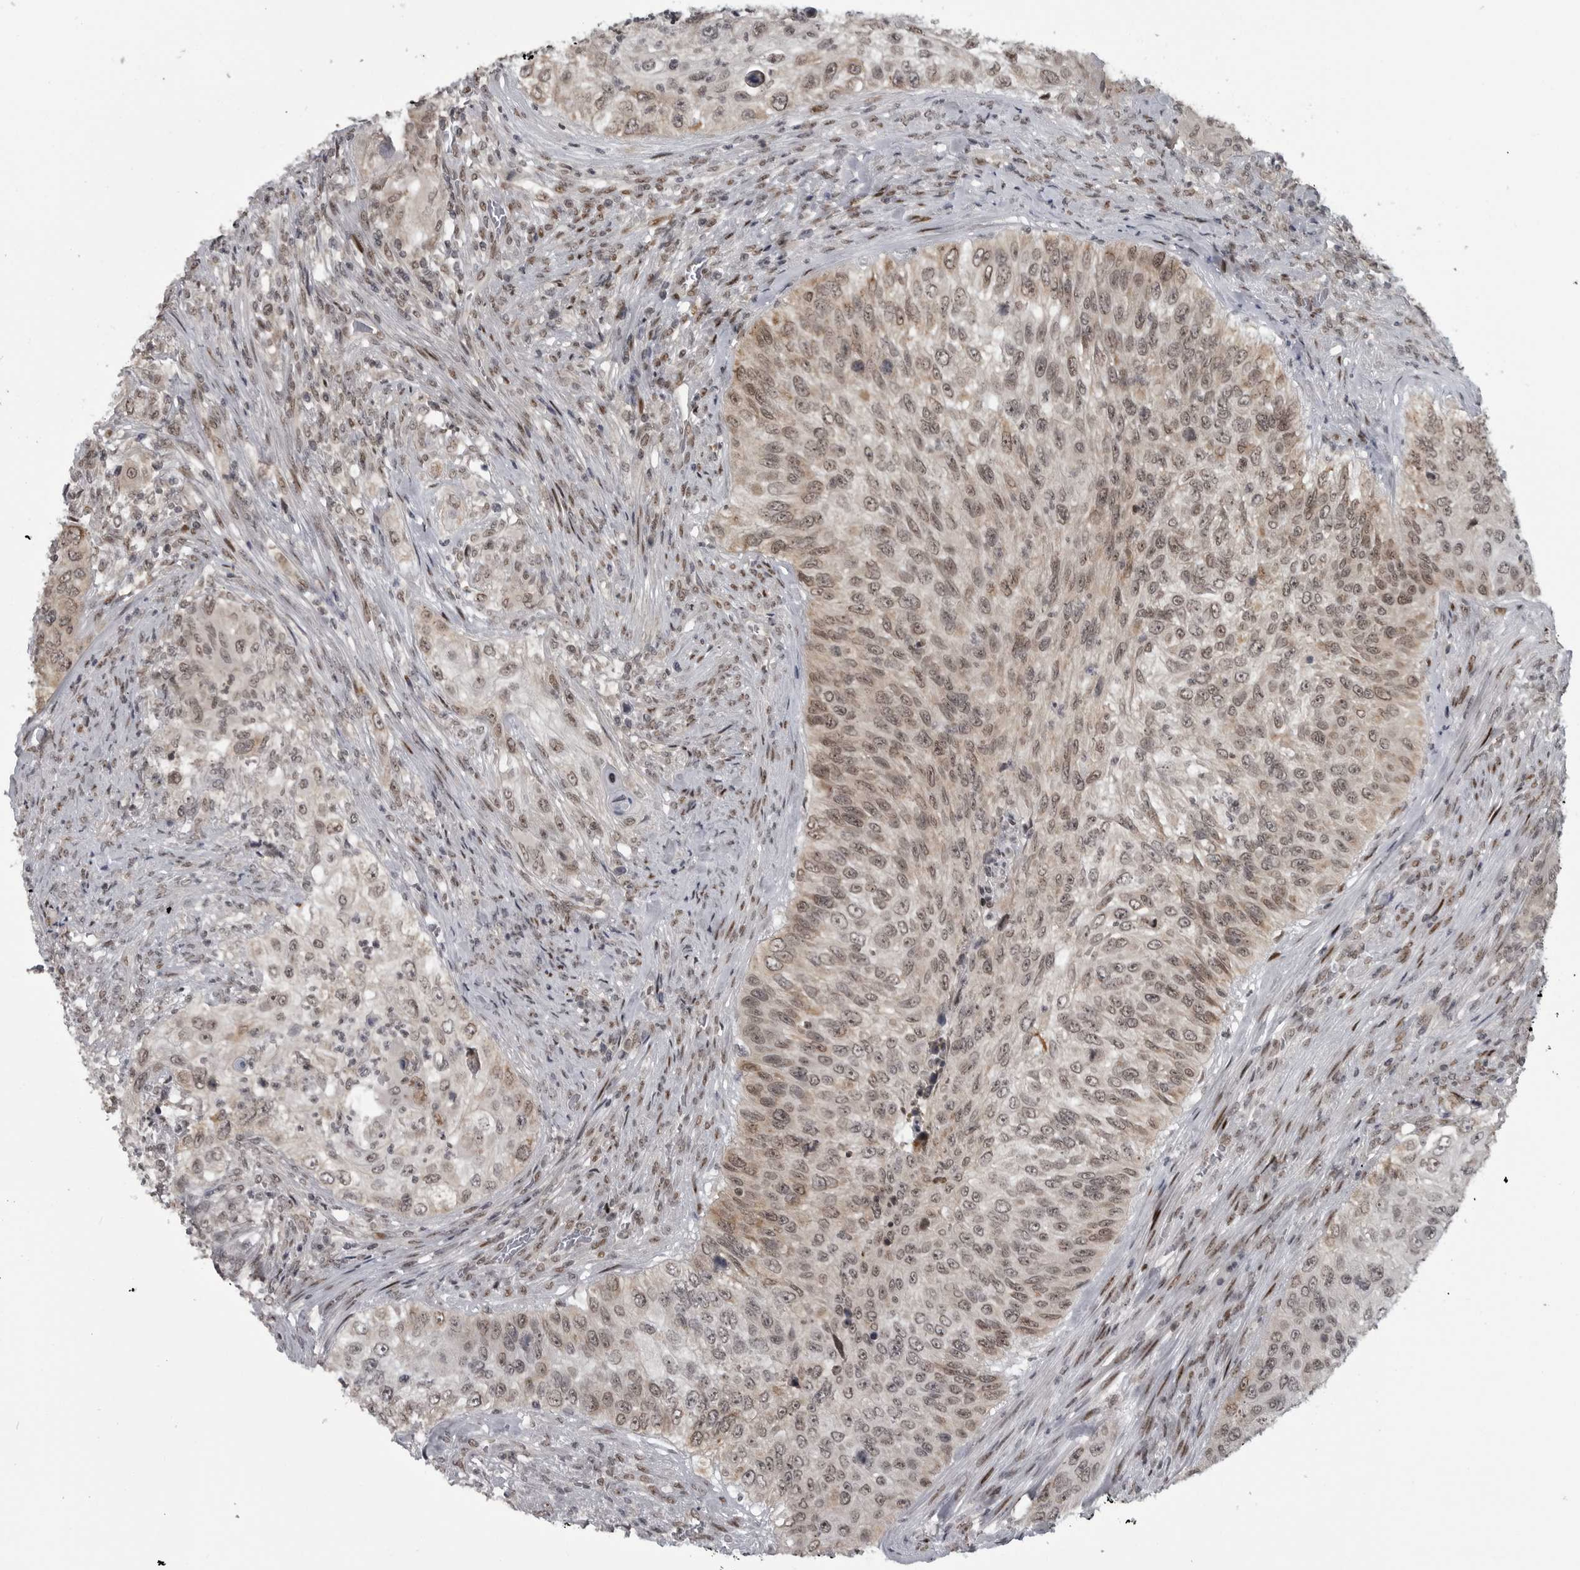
{"staining": {"intensity": "weak", "quantity": ">75%", "location": "cytoplasmic/membranous,nuclear"}, "tissue": "urothelial cancer", "cell_type": "Tumor cells", "image_type": "cancer", "snomed": [{"axis": "morphology", "description": "Urothelial carcinoma, High grade"}, {"axis": "topography", "description": "Urinary bladder"}], "caption": "About >75% of tumor cells in human high-grade urothelial carcinoma demonstrate weak cytoplasmic/membranous and nuclear protein positivity as visualized by brown immunohistochemical staining.", "gene": "C8orf58", "patient": {"sex": "female", "age": 60}}